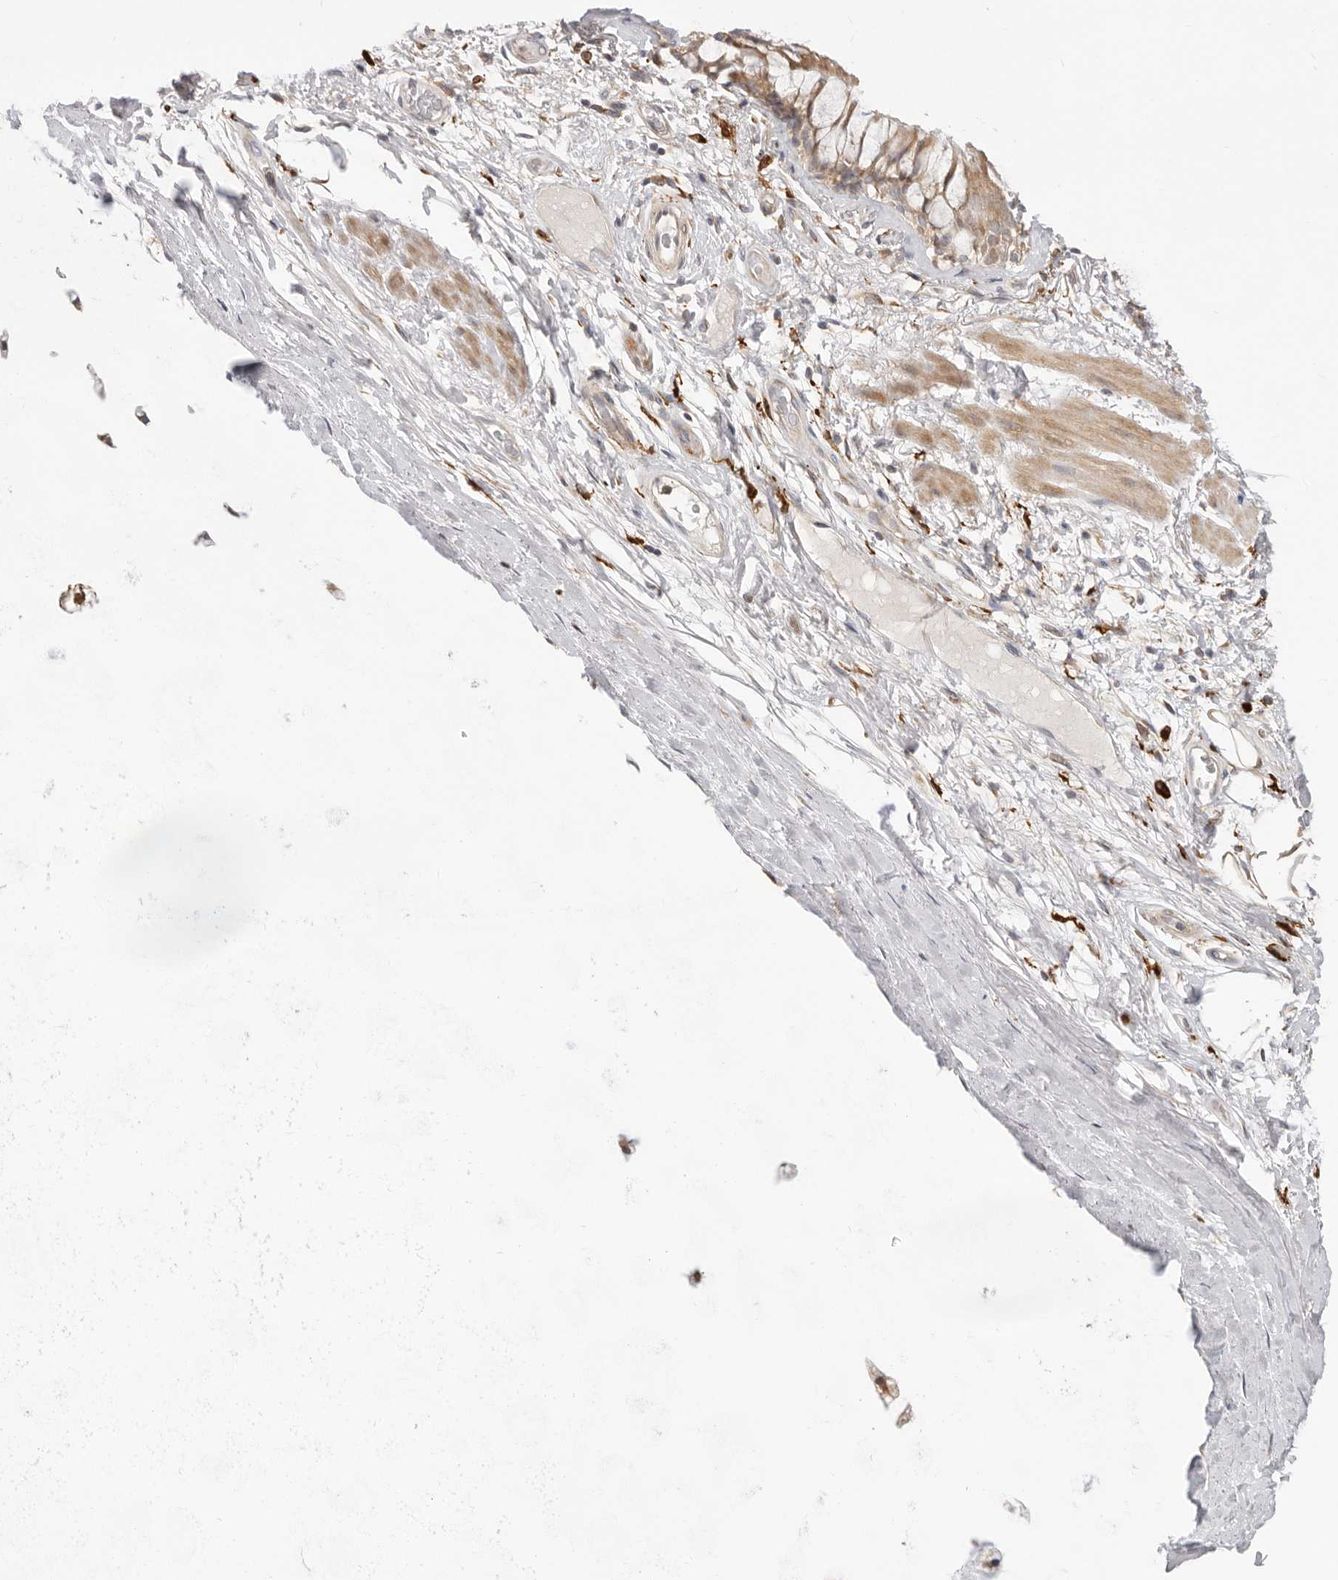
{"staining": {"intensity": "negative", "quantity": "none", "location": "none"}, "tissue": "adipose tissue", "cell_type": "Adipocytes", "image_type": "normal", "snomed": [{"axis": "morphology", "description": "Normal tissue, NOS"}, {"axis": "topography", "description": "Bronchus"}], "caption": "Histopathology image shows no significant protein expression in adipocytes of normal adipose tissue.", "gene": "USH1C", "patient": {"sex": "male", "age": 66}}